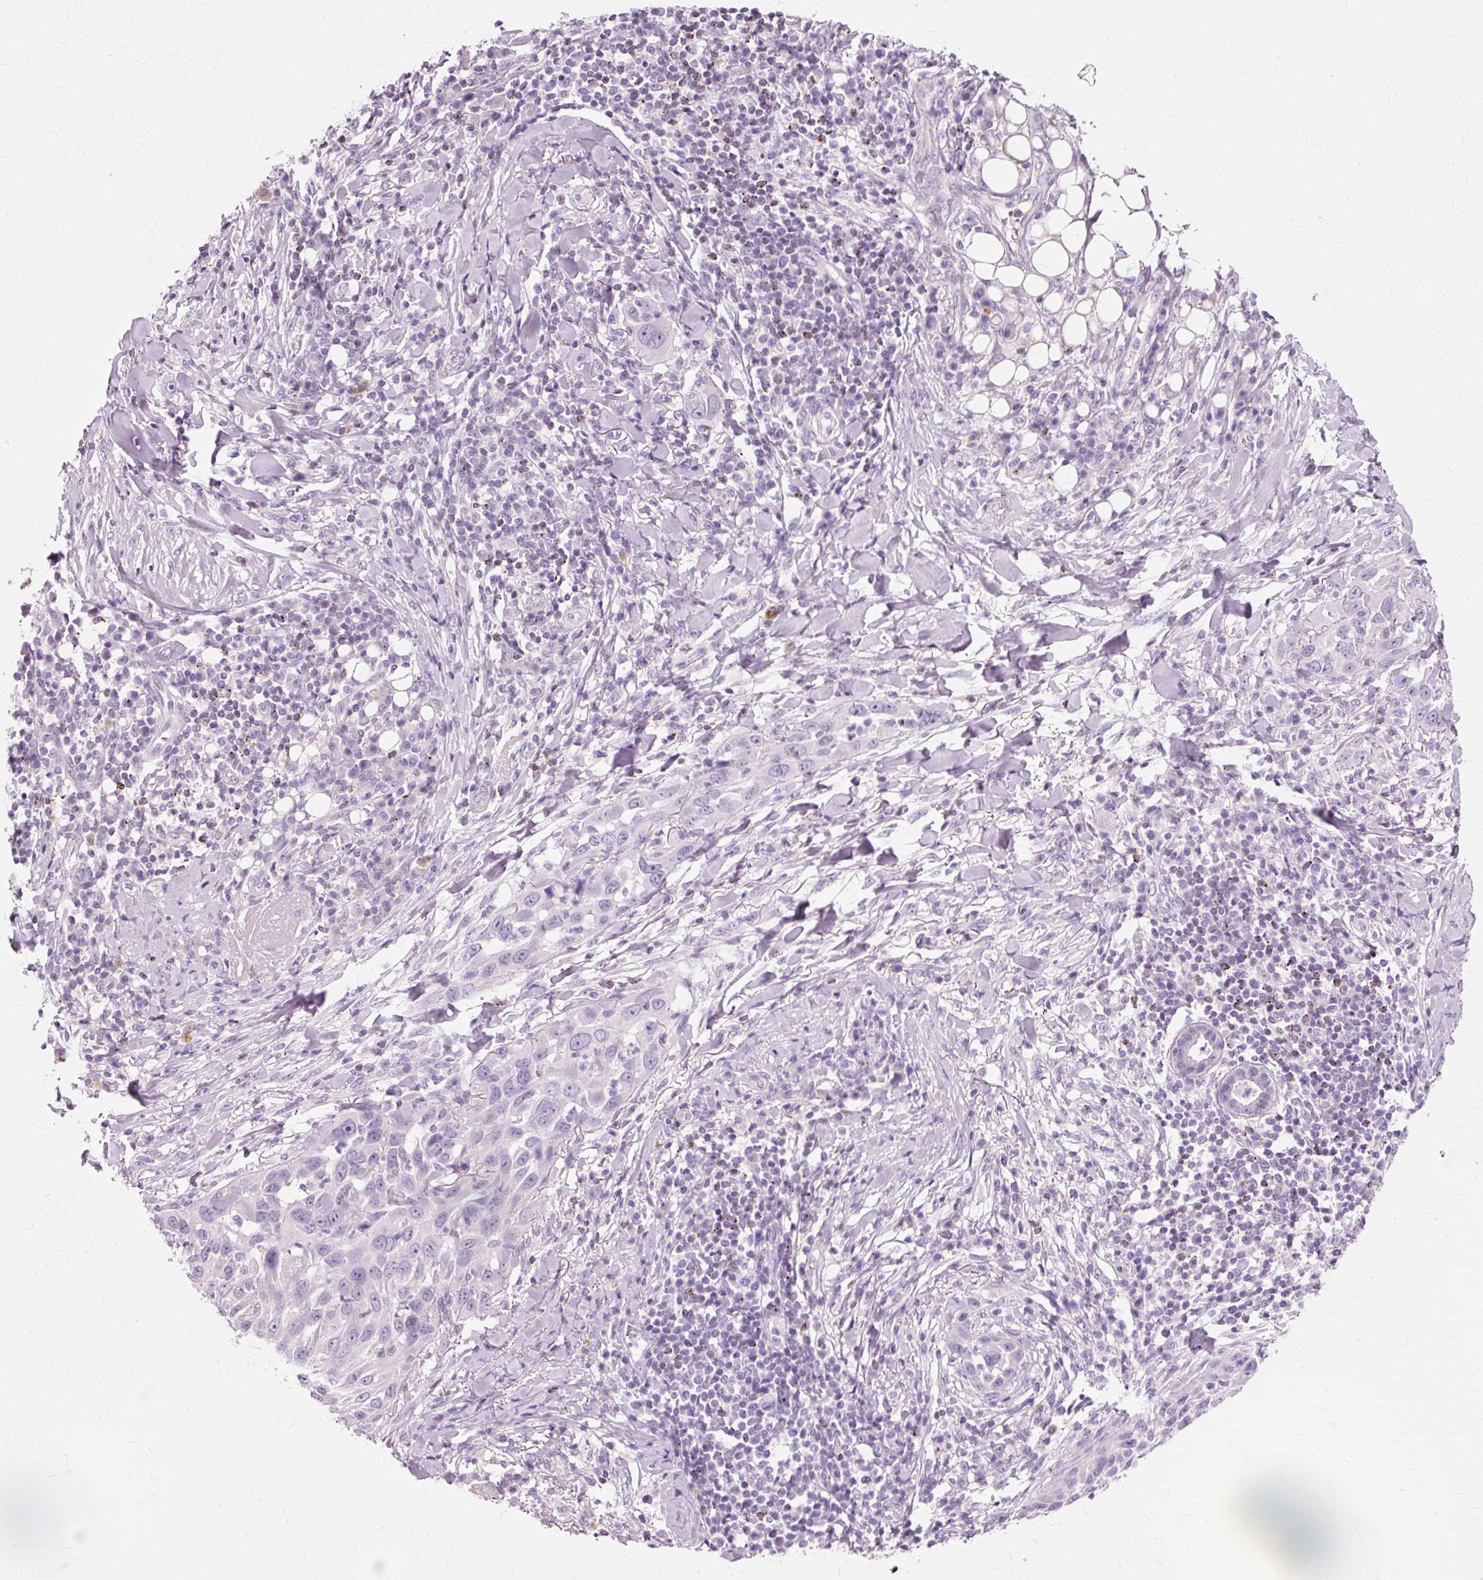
{"staining": {"intensity": "negative", "quantity": "none", "location": "none"}, "tissue": "skin cancer", "cell_type": "Tumor cells", "image_type": "cancer", "snomed": [{"axis": "morphology", "description": "Squamous cell carcinoma, NOS"}, {"axis": "topography", "description": "Skin"}], "caption": "Protein analysis of squamous cell carcinoma (skin) shows no significant expression in tumor cells. (Stains: DAB immunohistochemistry with hematoxylin counter stain, Microscopy: brightfield microscopy at high magnification).", "gene": "VN1R2", "patient": {"sex": "female", "age": 44}}